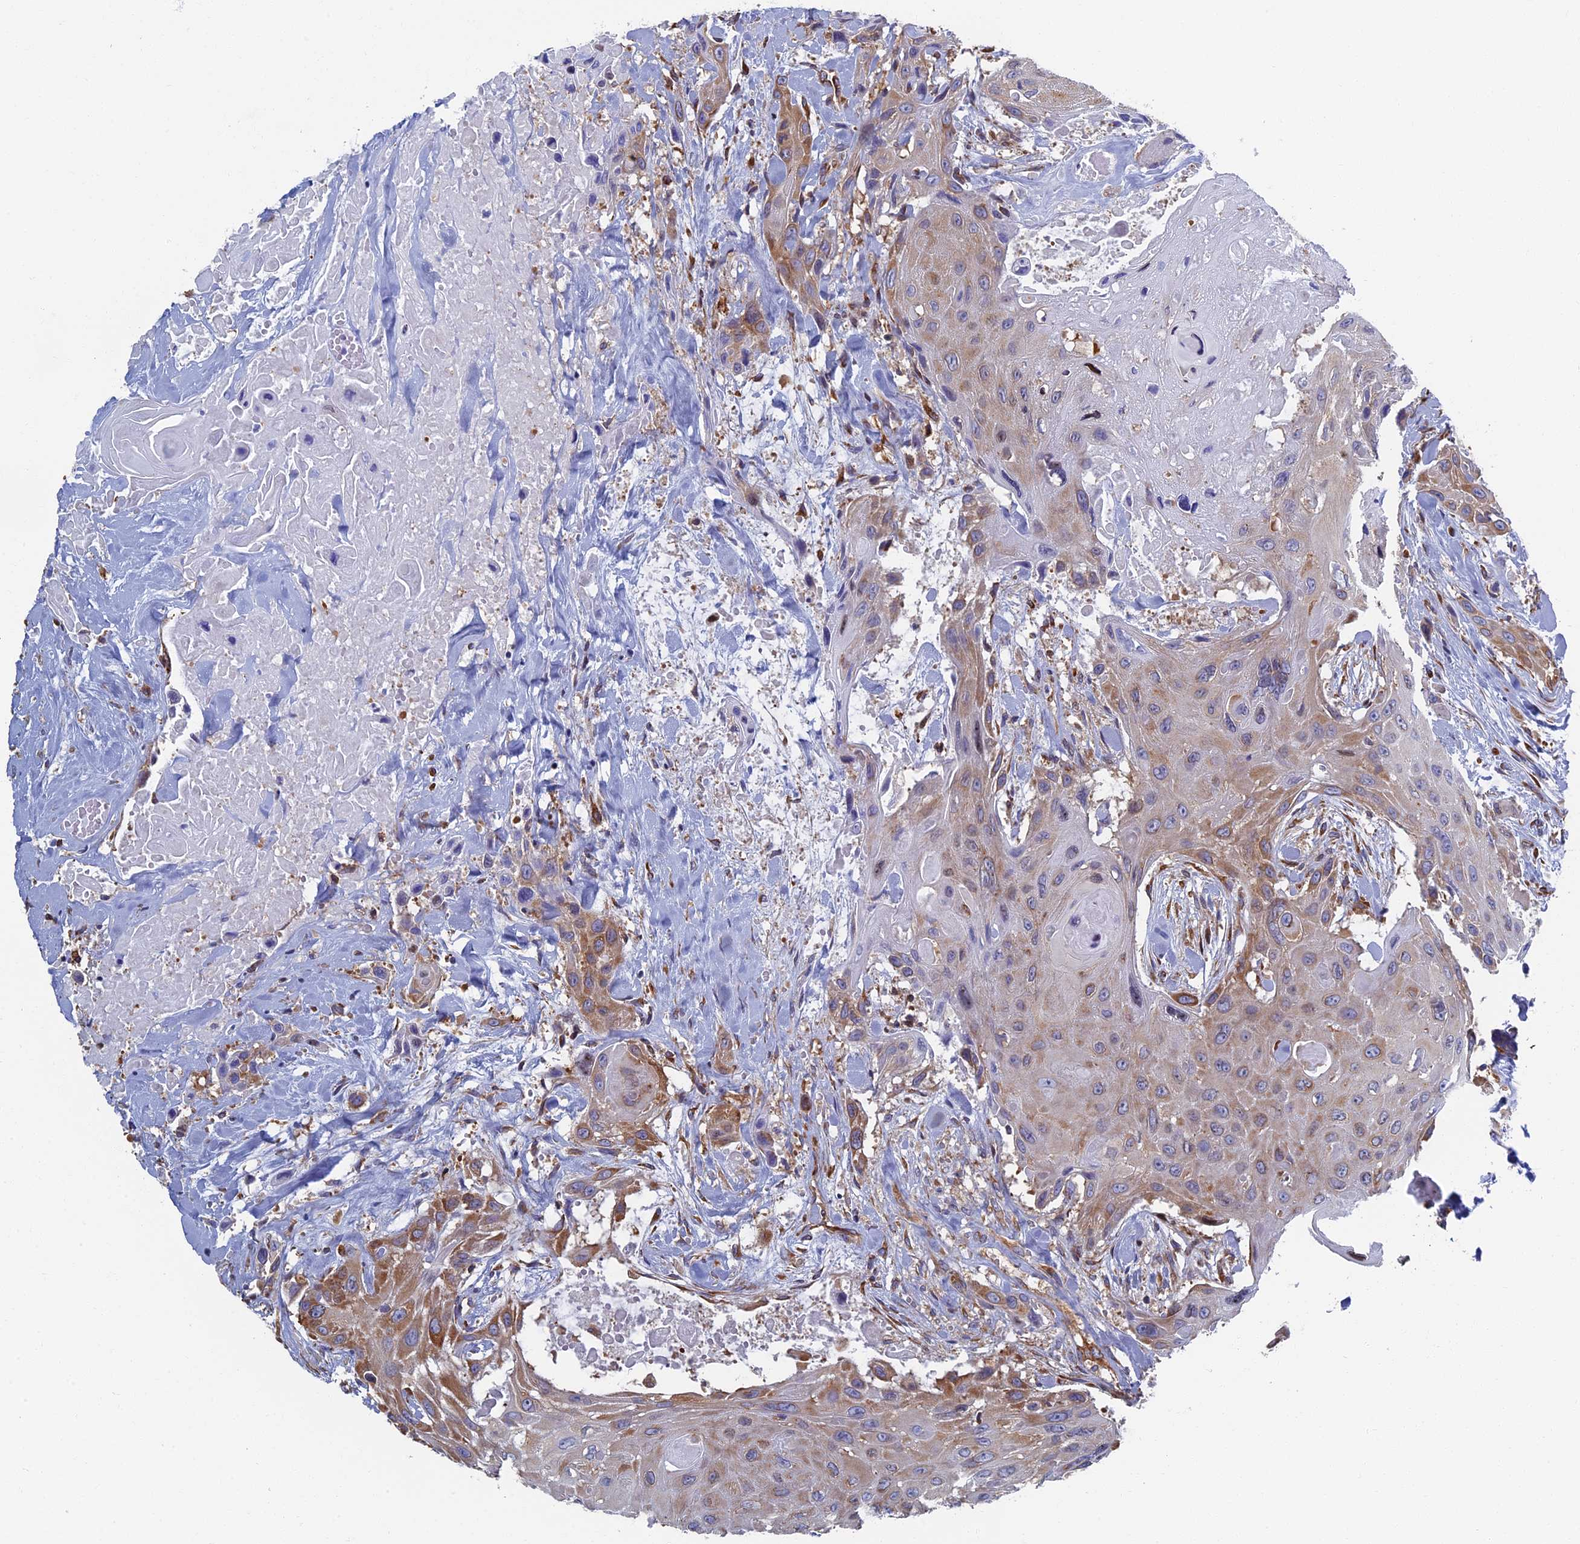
{"staining": {"intensity": "moderate", "quantity": "25%-75%", "location": "cytoplasmic/membranous"}, "tissue": "head and neck cancer", "cell_type": "Tumor cells", "image_type": "cancer", "snomed": [{"axis": "morphology", "description": "Squamous cell carcinoma, NOS"}, {"axis": "topography", "description": "Head-Neck"}], "caption": "The photomicrograph shows staining of head and neck squamous cell carcinoma, revealing moderate cytoplasmic/membranous protein positivity (brown color) within tumor cells.", "gene": "YBX1", "patient": {"sex": "male", "age": 81}}